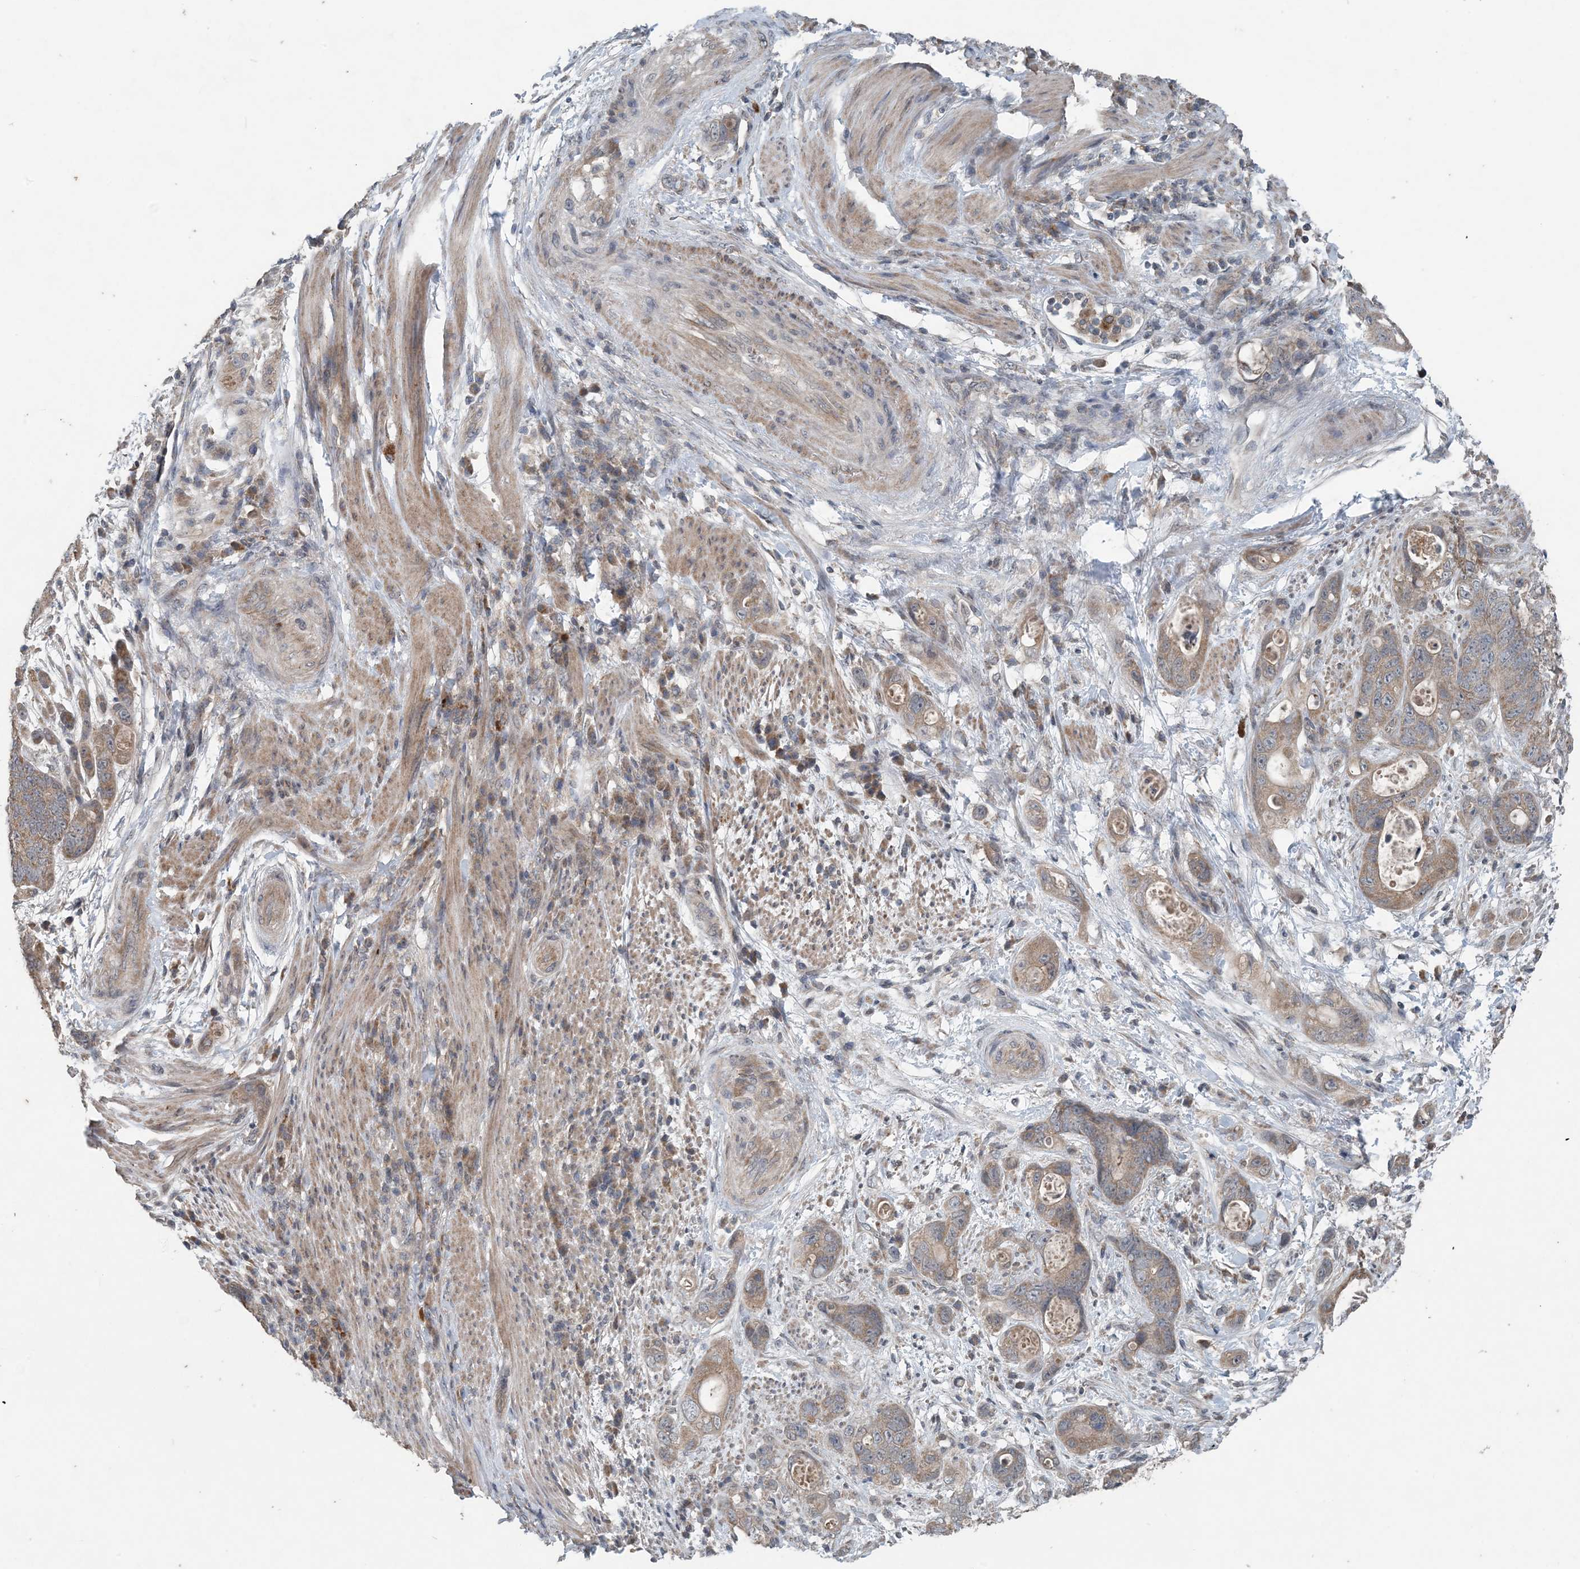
{"staining": {"intensity": "moderate", "quantity": ">75%", "location": "cytoplasmic/membranous"}, "tissue": "stomach cancer", "cell_type": "Tumor cells", "image_type": "cancer", "snomed": [{"axis": "morphology", "description": "Adenocarcinoma, NOS"}, {"axis": "topography", "description": "Stomach"}], "caption": "Immunohistochemical staining of human stomach adenocarcinoma displays medium levels of moderate cytoplasmic/membranous protein positivity in approximately >75% of tumor cells. (DAB (3,3'-diaminobenzidine) IHC, brown staining for protein, blue staining for nuclei).", "gene": "MYO9B", "patient": {"sex": "female", "age": 89}}